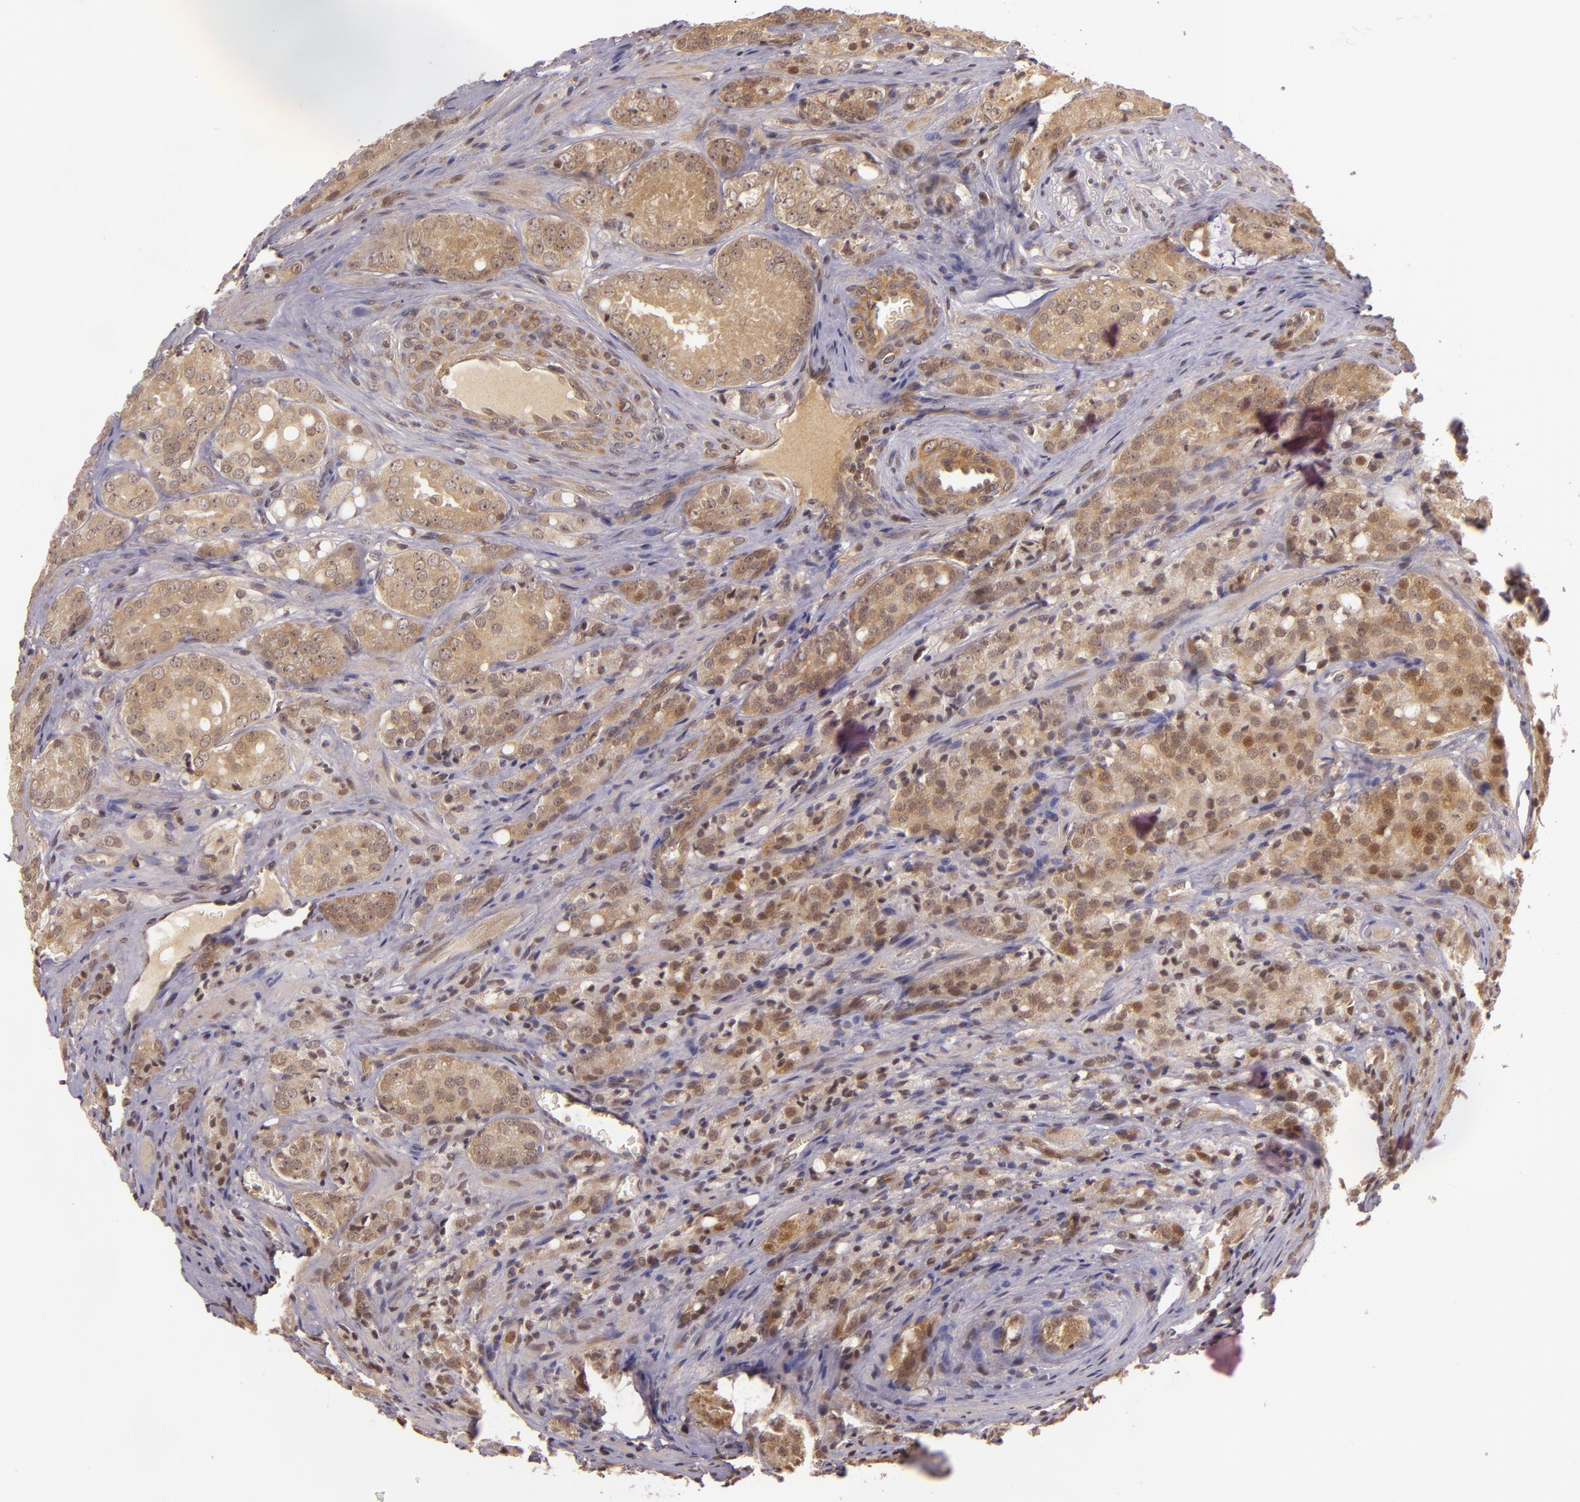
{"staining": {"intensity": "weak", "quantity": ">75%", "location": "cytoplasmic/membranous"}, "tissue": "prostate cancer", "cell_type": "Tumor cells", "image_type": "cancer", "snomed": [{"axis": "morphology", "description": "Adenocarcinoma, Medium grade"}, {"axis": "topography", "description": "Prostate"}], "caption": "Adenocarcinoma (medium-grade) (prostate) was stained to show a protein in brown. There is low levels of weak cytoplasmic/membranous staining in about >75% of tumor cells. The staining was performed using DAB to visualize the protein expression in brown, while the nuclei were stained in blue with hematoxylin (Magnification: 20x).", "gene": "TXNRD2", "patient": {"sex": "male", "age": 60}}